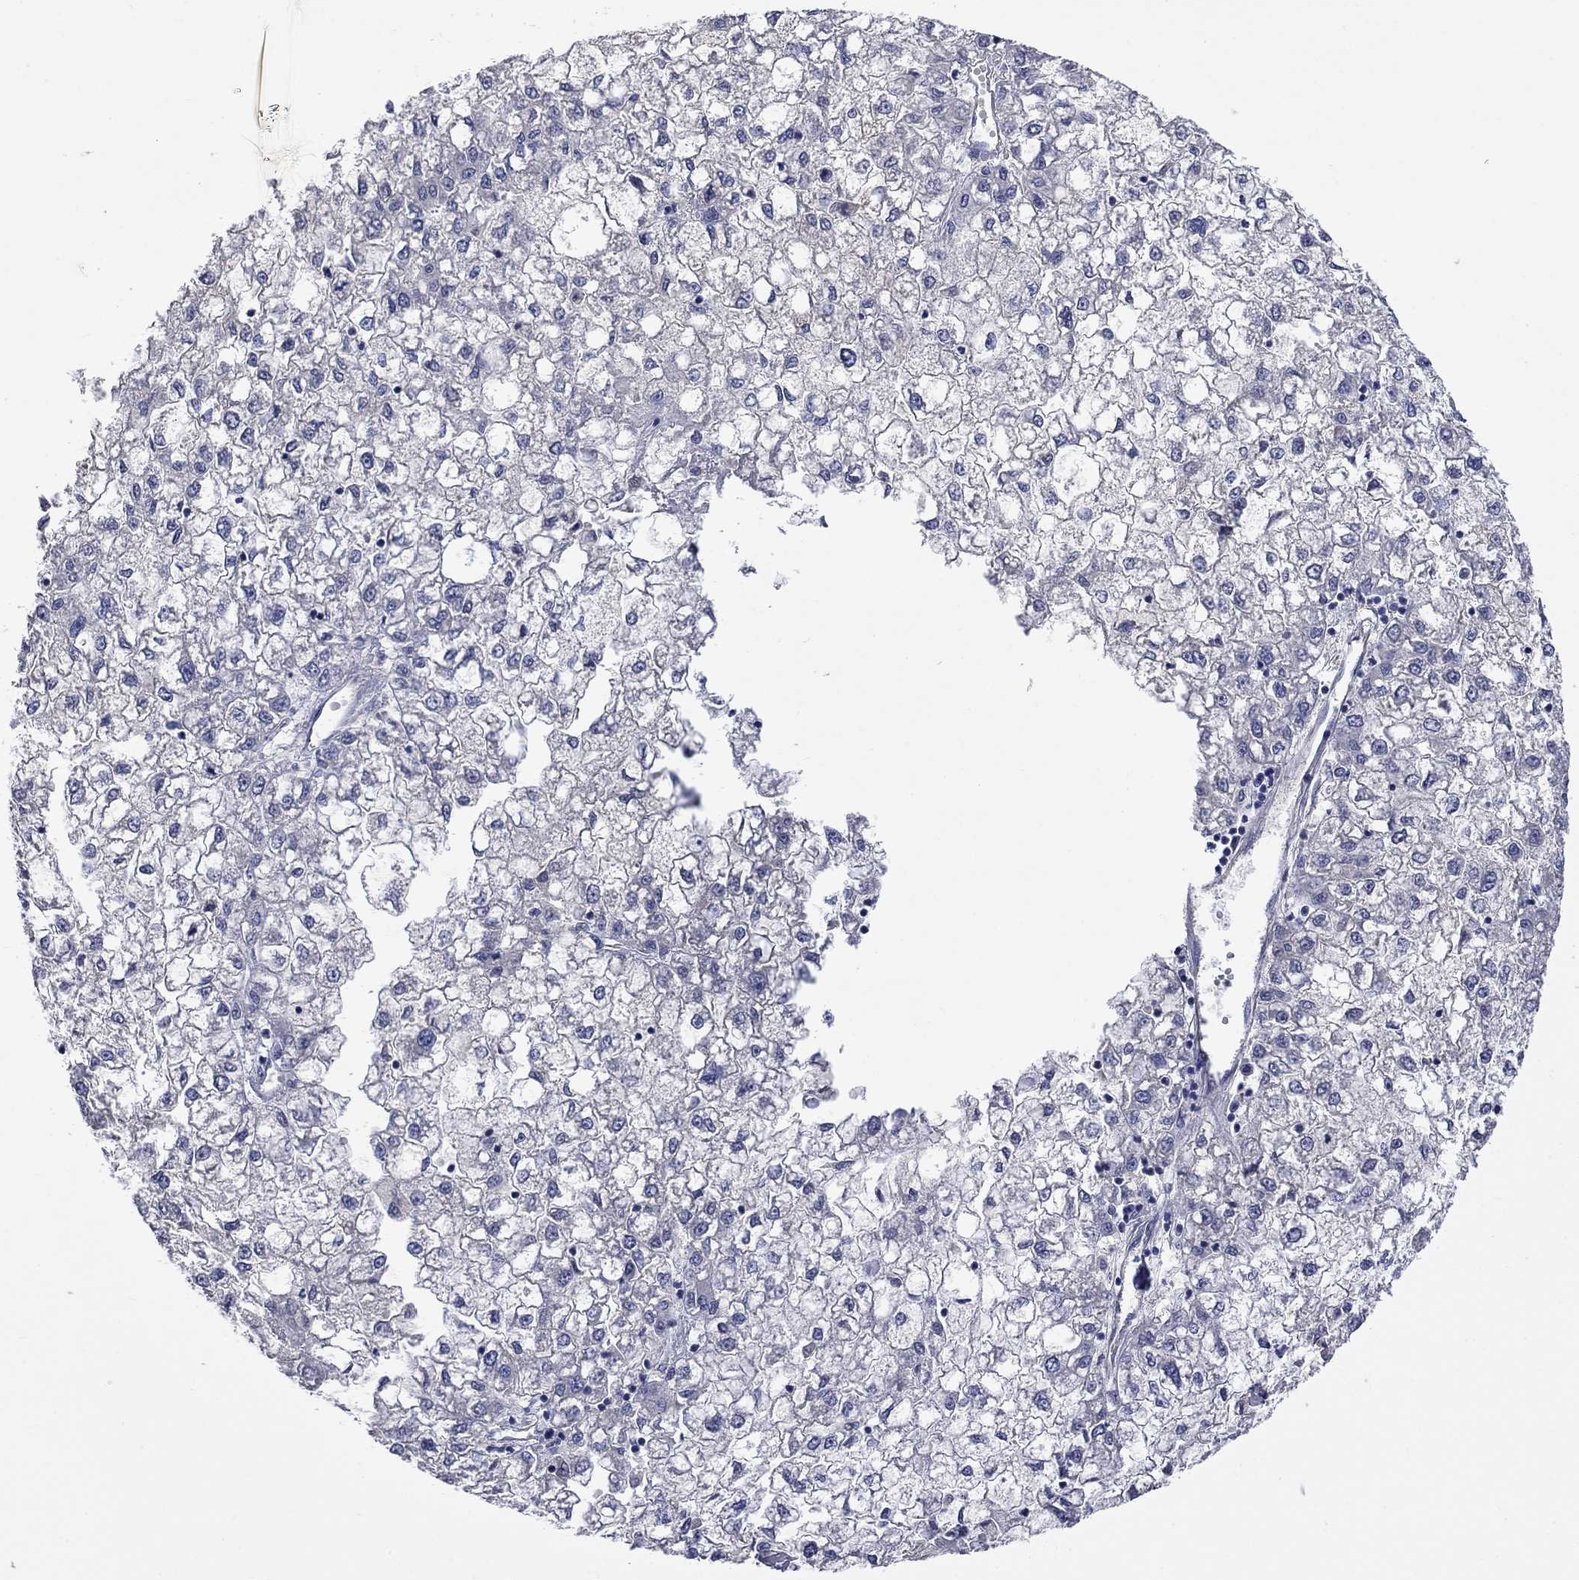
{"staining": {"intensity": "negative", "quantity": "none", "location": "none"}, "tissue": "liver cancer", "cell_type": "Tumor cells", "image_type": "cancer", "snomed": [{"axis": "morphology", "description": "Carcinoma, Hepatocellular, NOS"}, {"axis": "topography", "description": "Liver"}], "caption": "Tumor cells are negative for brown protein staining in liver cancer.", "gene": "CAMKK2", "patient": {"sex": "male", "age": 40}}